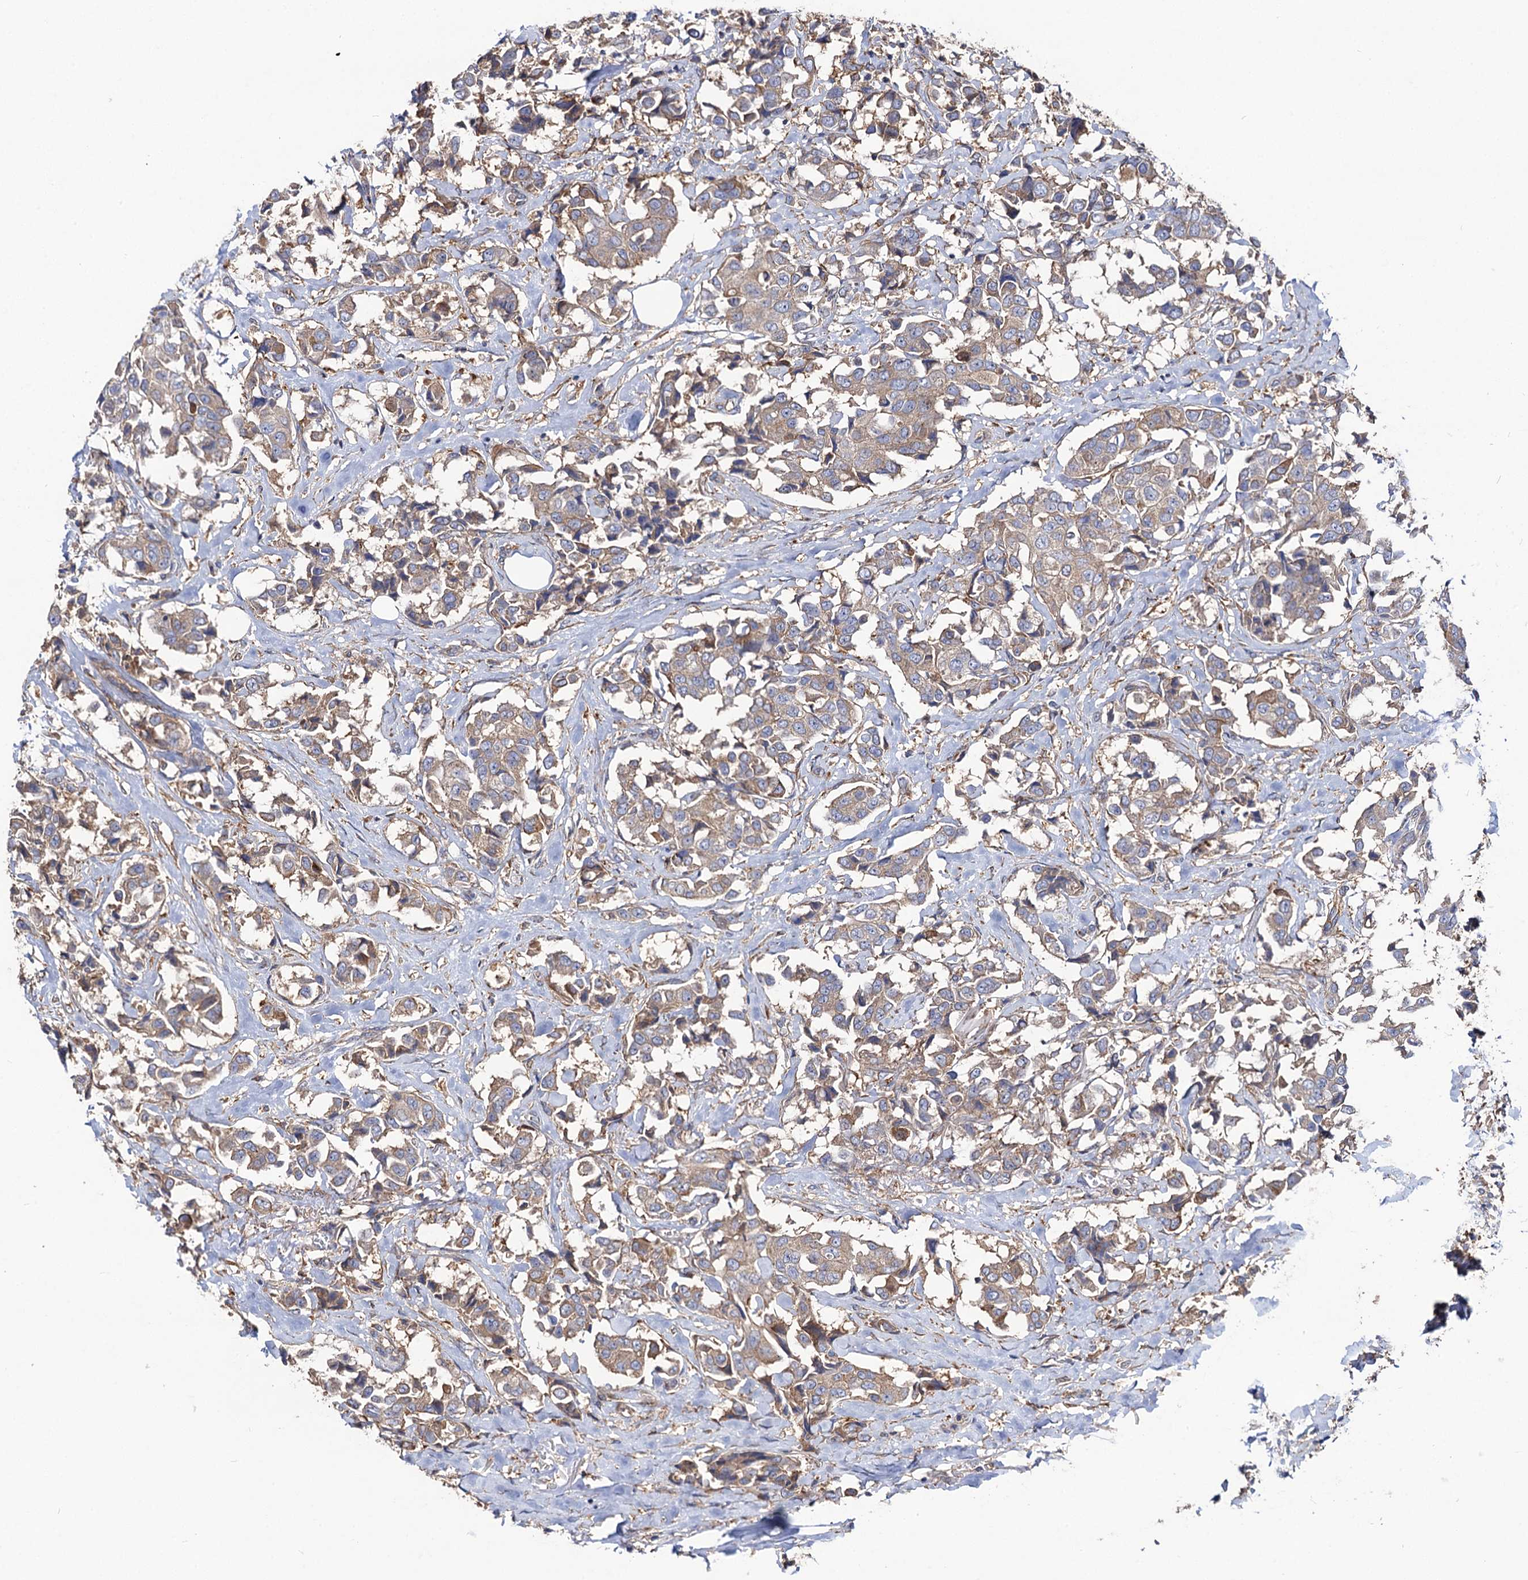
{"staining": {"intensity": "weak", "quantity": ">75%", "location": "cytoplasmic/membranous"}, "tissue": "breast cancer", "cell_type": "Tumor cells", "image_type": "cancer", "snomed": [{"axis": "morphology", "description": "Duct carcinoma"}, {"axis": "topography", "description": "Breast"}], "caption": "Breast cancer (intraductal carcinoma) stained with immunohistochemistry (IHC) shows weak cytoplasmic/membranous expression in approximately >75% of tumor cells. The staining was performed using DAB, with brown indicating positive protein expression. Nuclei are stained blue with hematoxylin.", "gene": "DYDC1", "patient": {"sex": "female", "age": 80}}